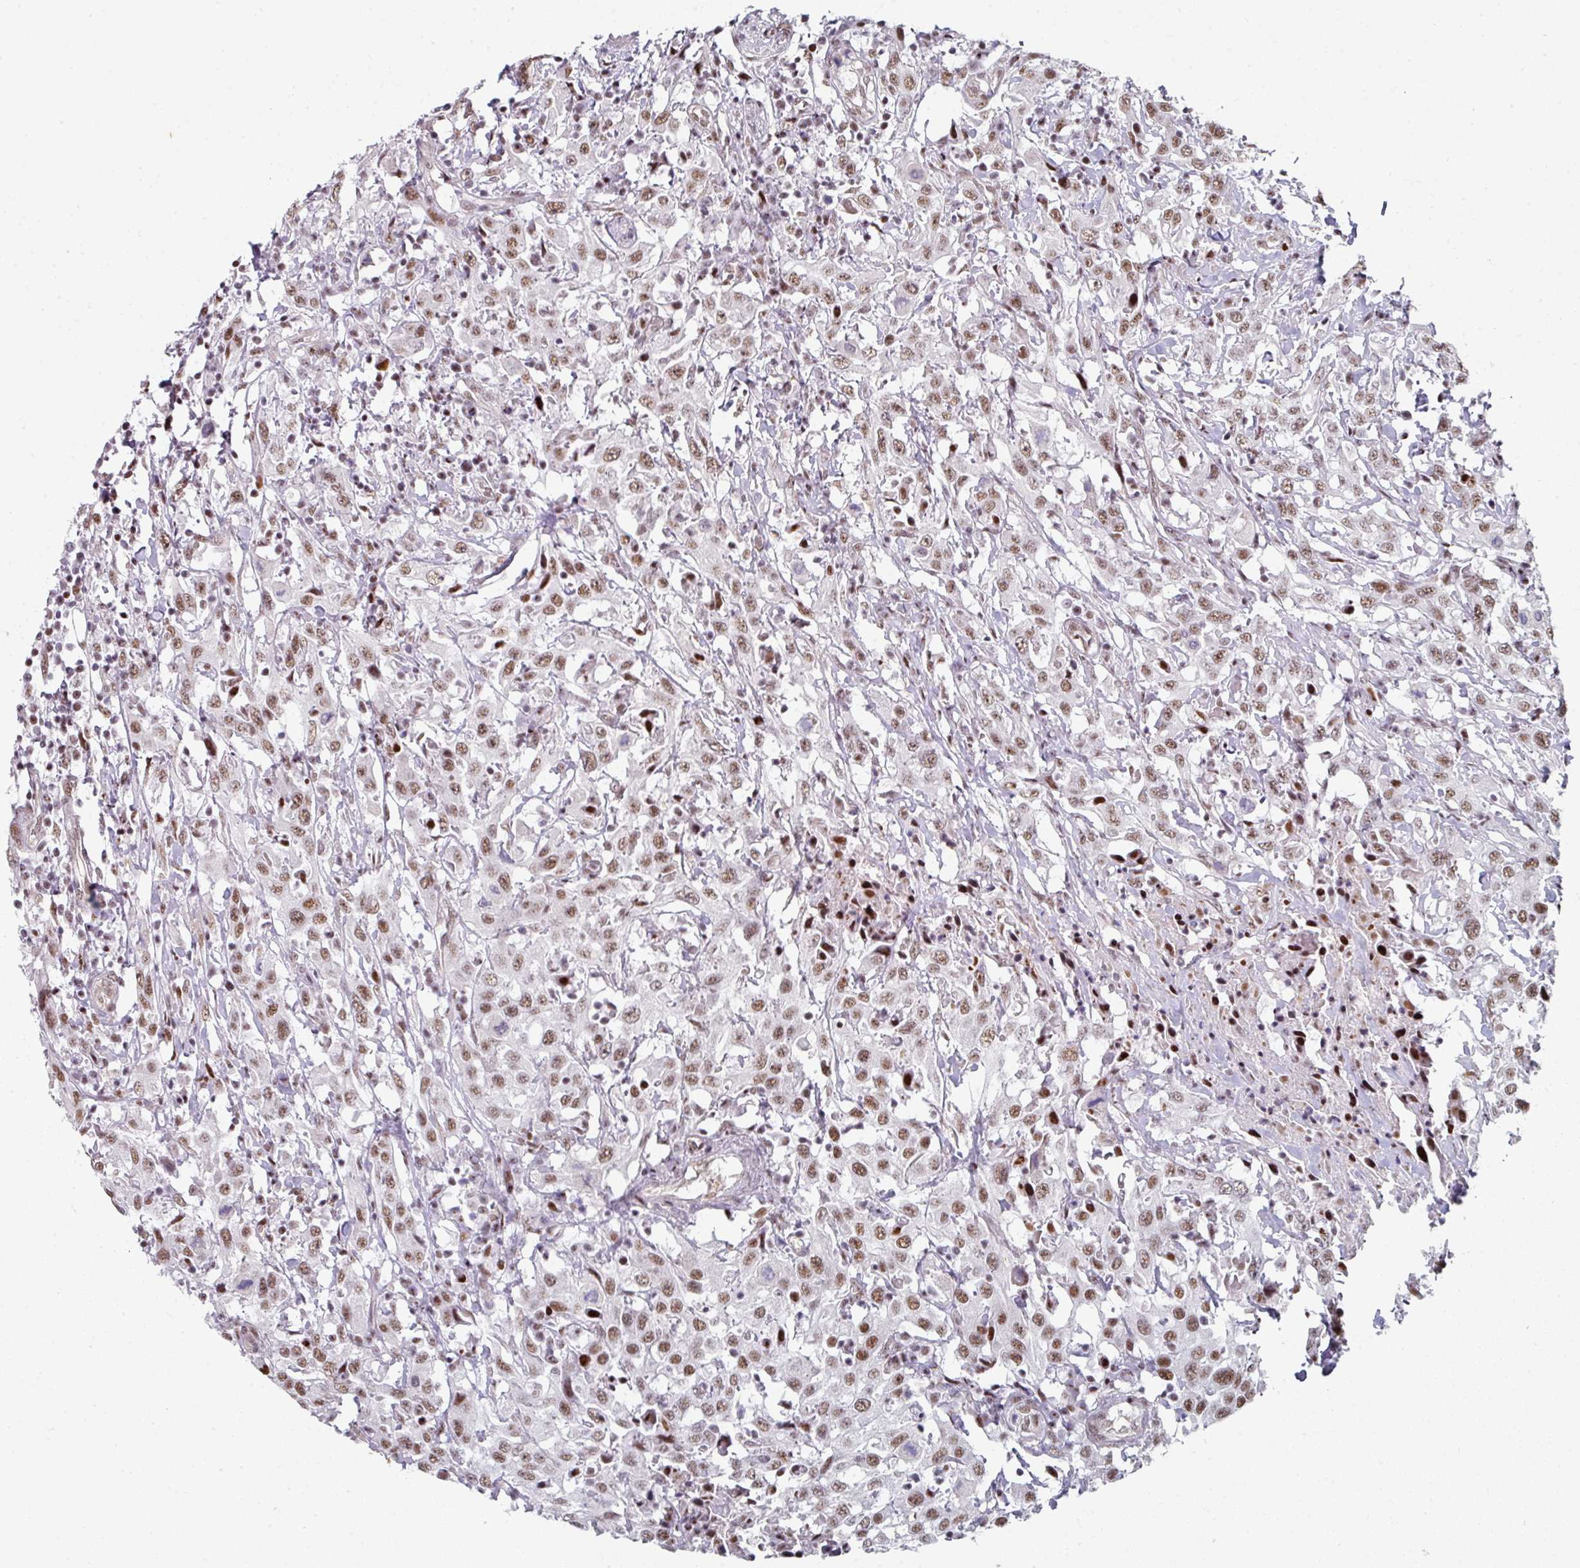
{"staining": {"intensity": "moderate", "quantity": ">75%", "location": "nuclear"}, "tissue": "urothelial cancer", "cell_type": "Tumor cells", "image_type": "cancer", "snomed": [{"axis": "morphology", "description": "Urothelial carcinoma, High grade"}, {"axis": "topography", "description": "Urinary bladder"}], "caption": "A brown stain highlights moderate nuclear expression of a protein in high-grade urothelial carcinoma tumor cells.", "gene": "SF3B5", "patient": {"sex": "male", "age": 61}}